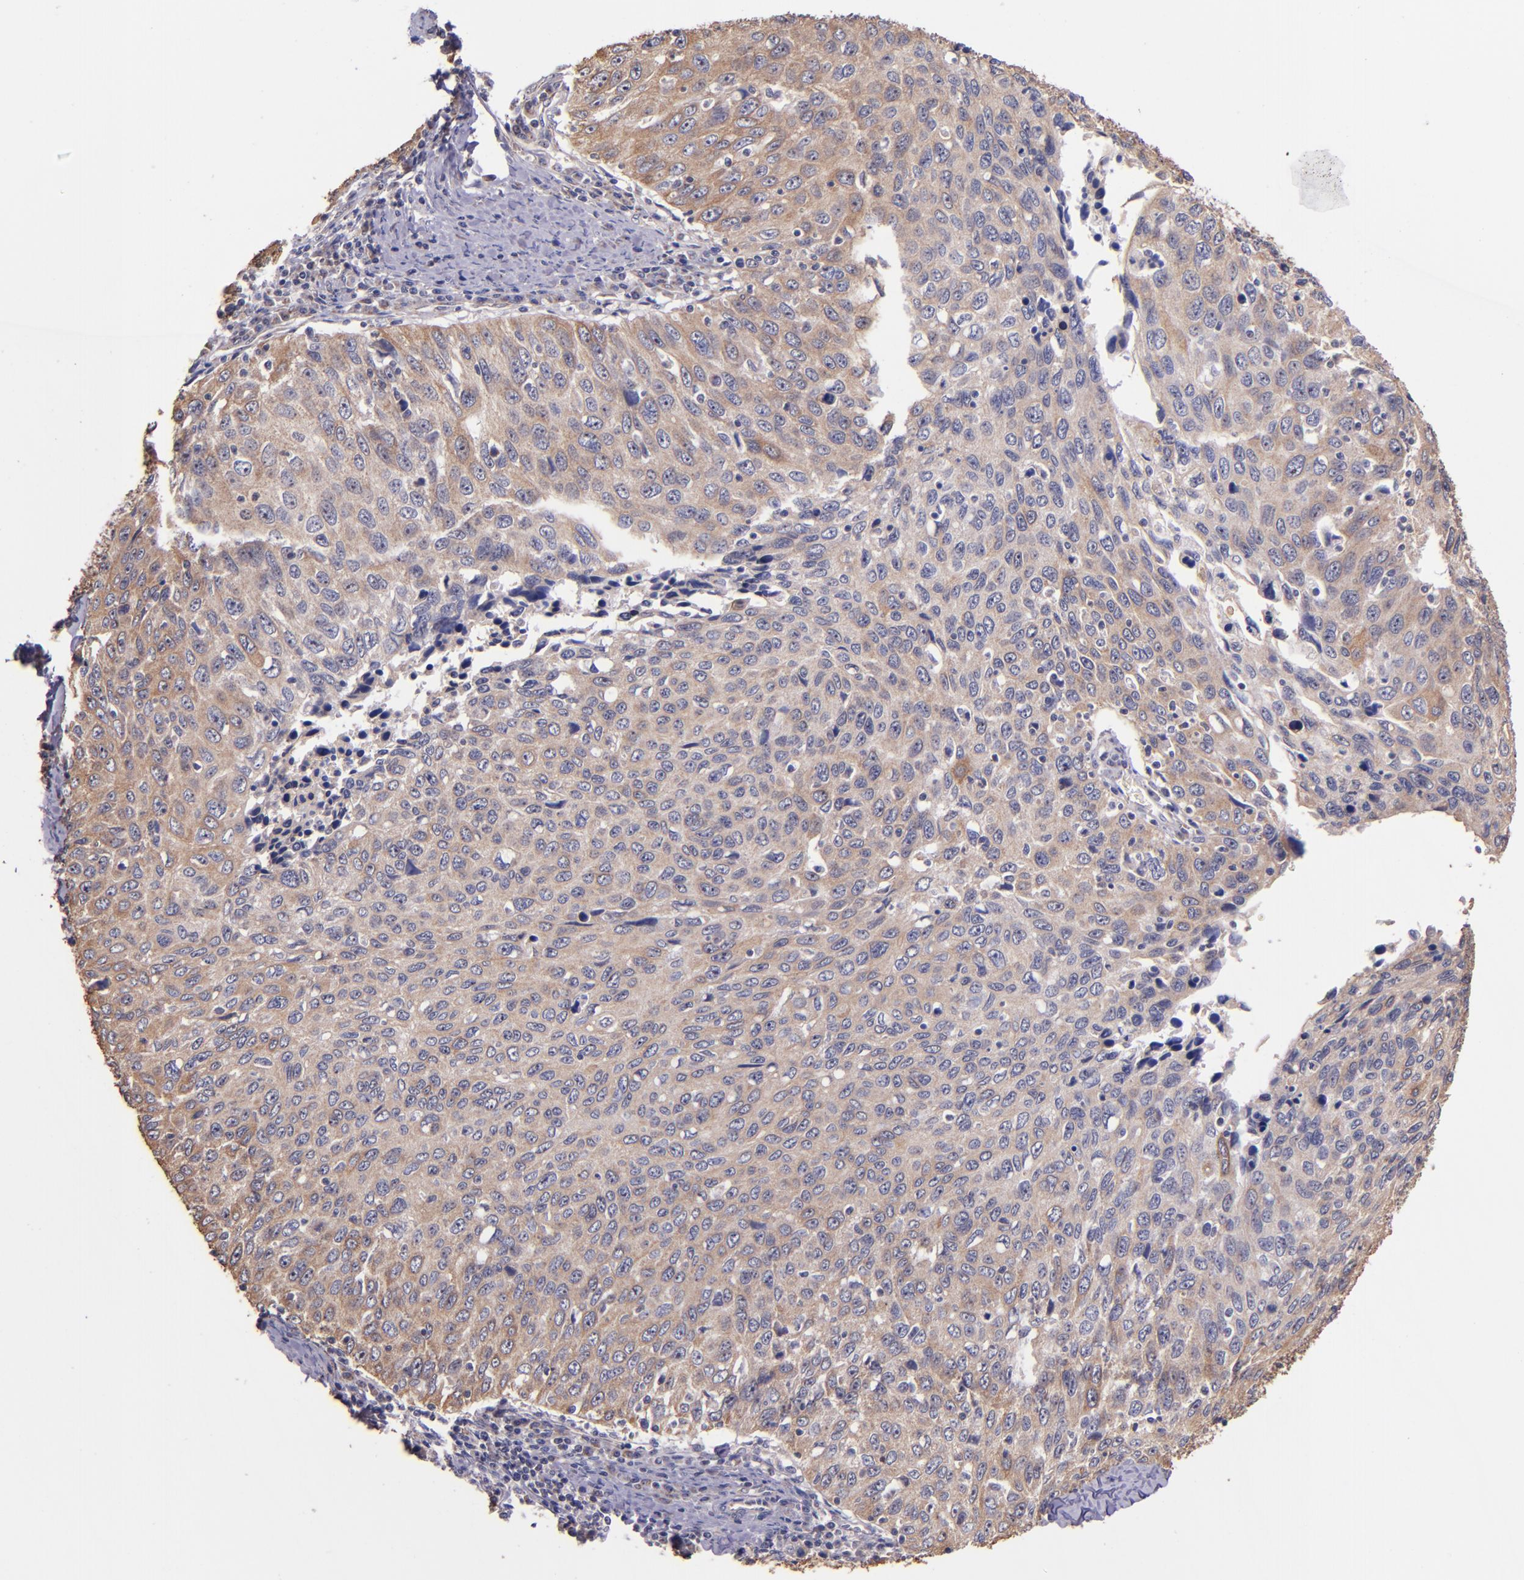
{"staining": {"intensity": "moderate", "quantity": ">75%", "location": "cytoplasmic/membranous"}, "tissue": "cervical cancer", "cell_type": "Tumor cells", "image_type": "cancer", "snomed": [{"axis": "morphology", "description": "Squamous cell carcinoma, NOS"}, {"axis": "topography", "description": "Cervix"}], "caption": "Immunohistochemical staining of human cervical cancer exhibits medium levels of moderate cytoplasmic/membranous protein staining in approximately >75% of tumor cells.", "gene": "SHC1", "patient": {"sex": "female", "age": 53}}